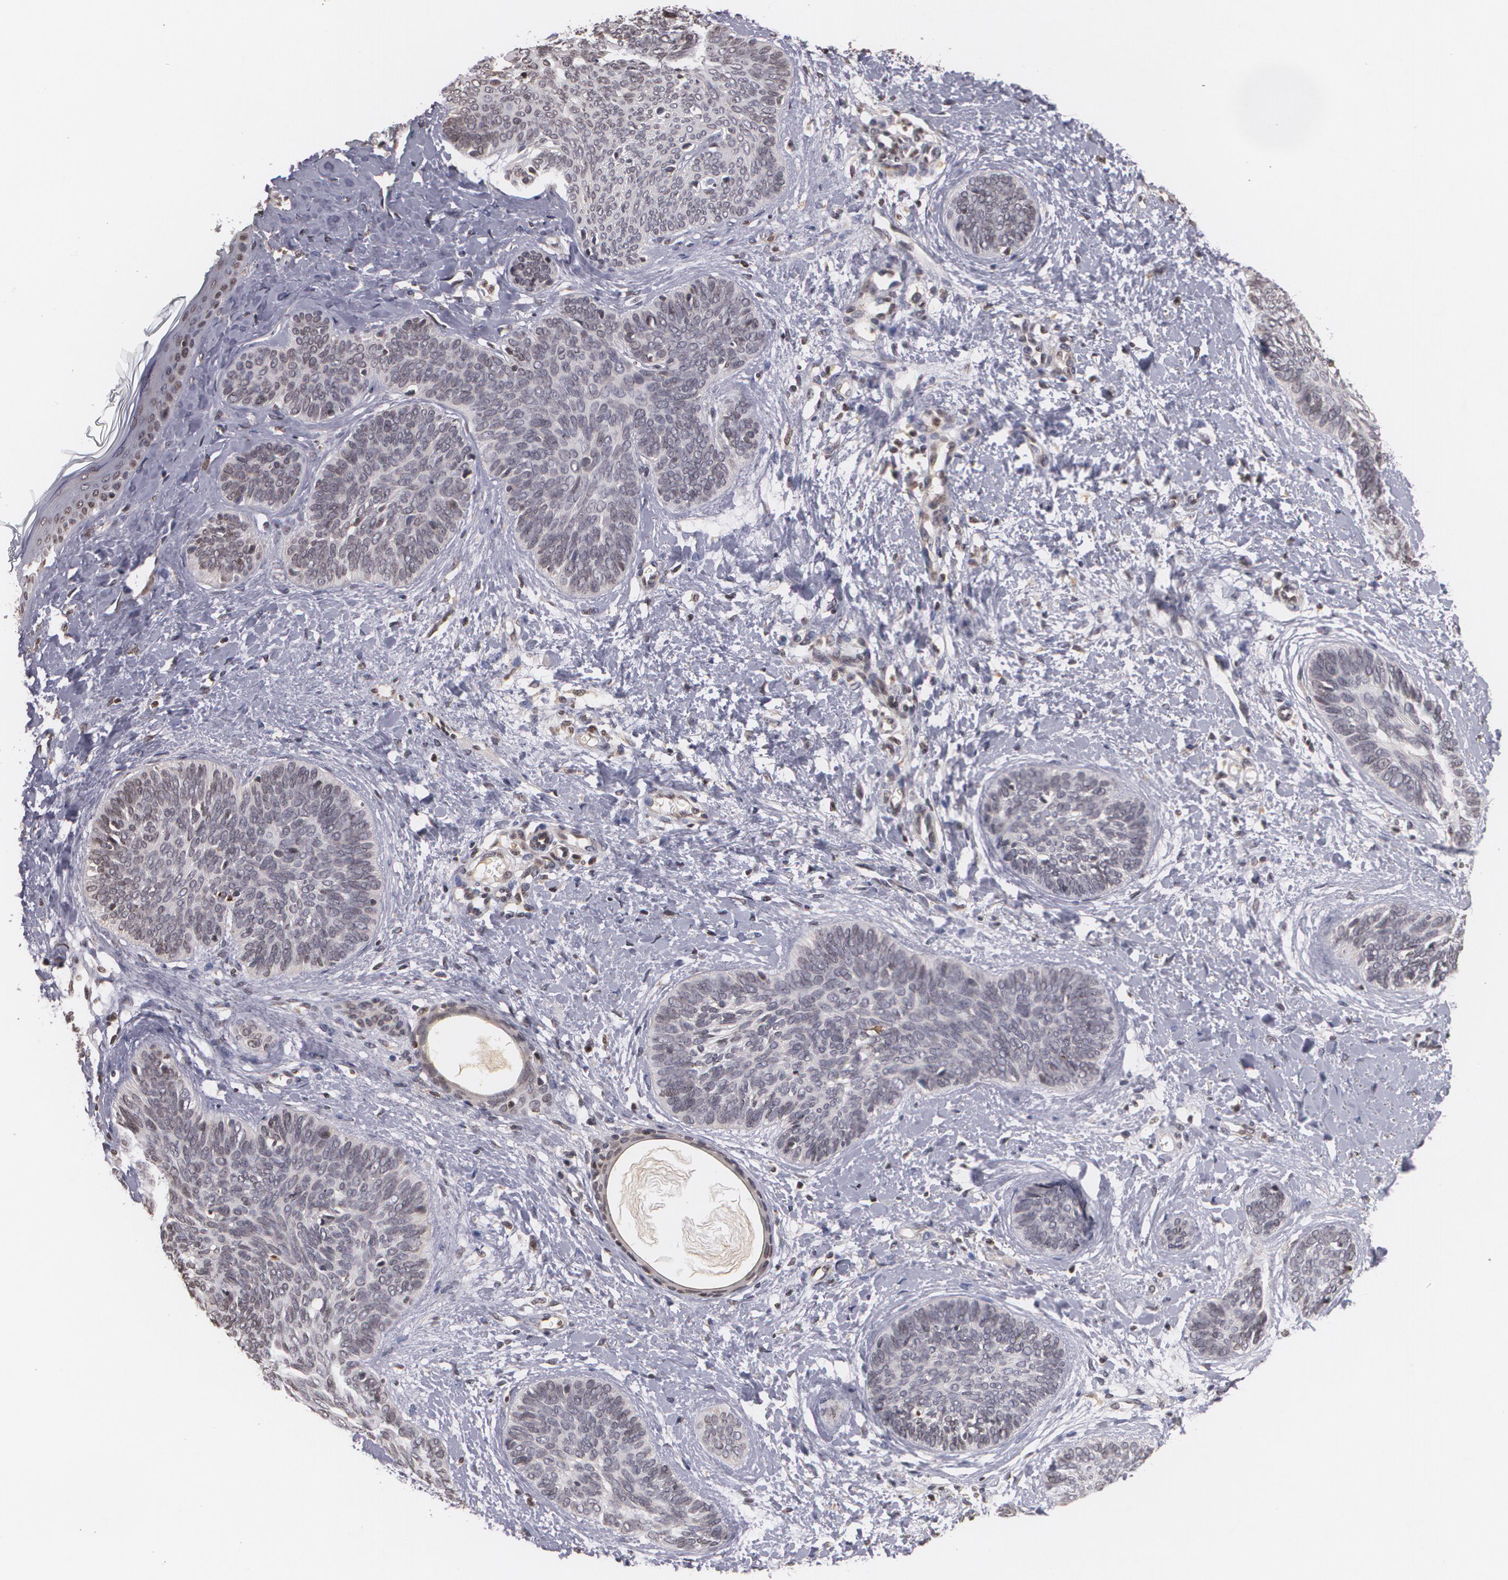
{"staining": {"intensity": "negative", "quantity": "none", "location": "none"}, "tissue": "skin cancer", "cell_type": "Tumor cells", "image_type": "cancer", "snomed": [{"axis": "morphology", "description": "Basal cell carcinoma"}, {"axis": "topography", "description": "Skin"}], "caption": "A histopathology image of skin cancer stained for a protein displays no brown staining in tumor cells.", "gene": "VAV3", "patient": {"sex": "female", "age": 81}}